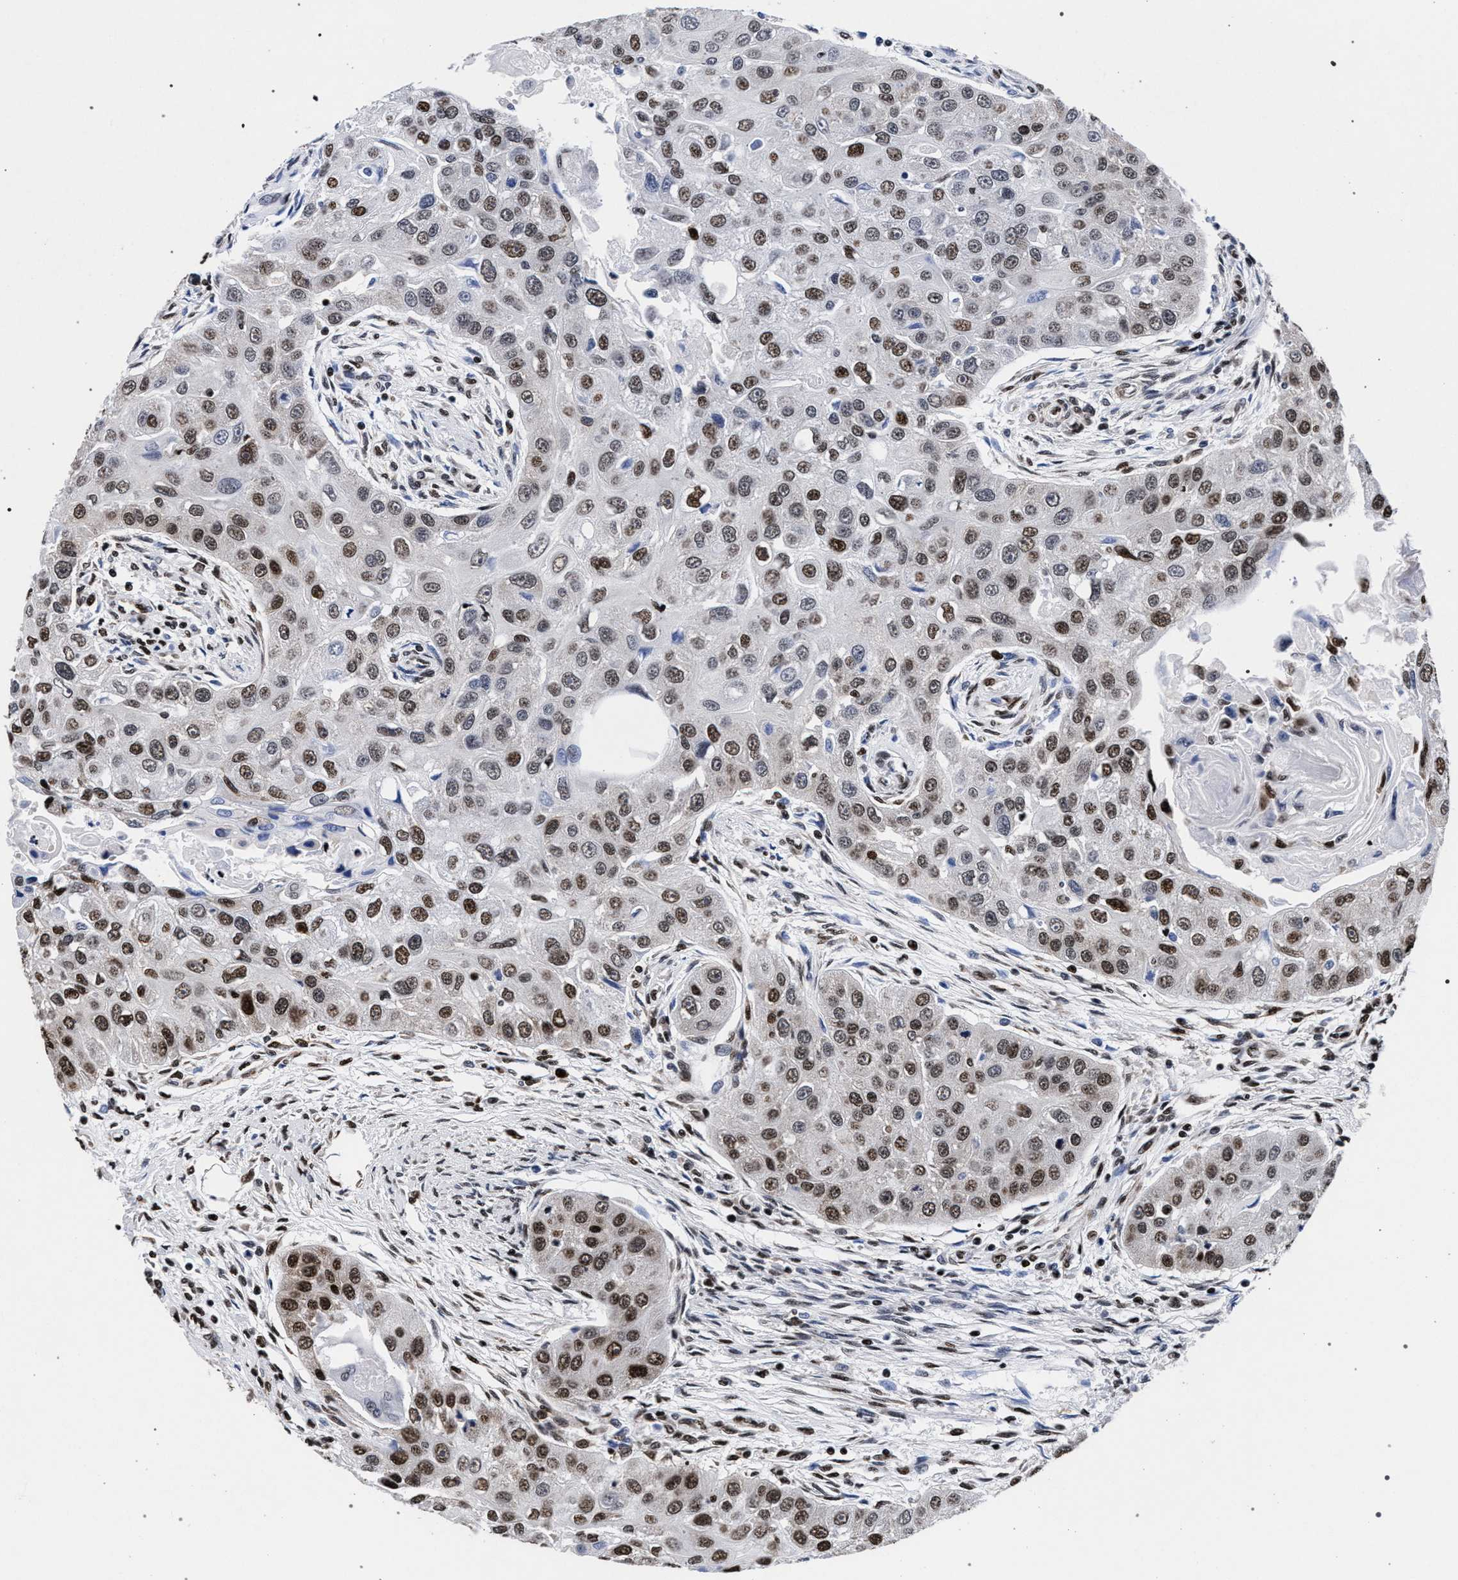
{"staining": {"intensity": "strong", "quantity": ">75%", "location": "cytoplasmic/membranous,nuclear"}, "tissue": "head and neck cancer", "cell_type": "Tumor cells", "image_type": "cancer", "snomed": [{"axis": "morphology", "description": "Normal tissue, NOS"}, {"axis": "morphology", "description": "Squamous cell carcinoma, NOS"}, {"axis": "topography", "description": "Skeletal muscle"}, {"axis": "topography", "description": "Head-Neck"}], "caption": "Immunohistochemical staining of human squamous cell carcinoma (head and neck) reveals high levels of strong cytoplasmic/membranous and nuclear staining in approximately >75% of tumor cells.", "gene": "HNRNPA1", "patient": {"sex": "male", "age": 51}}